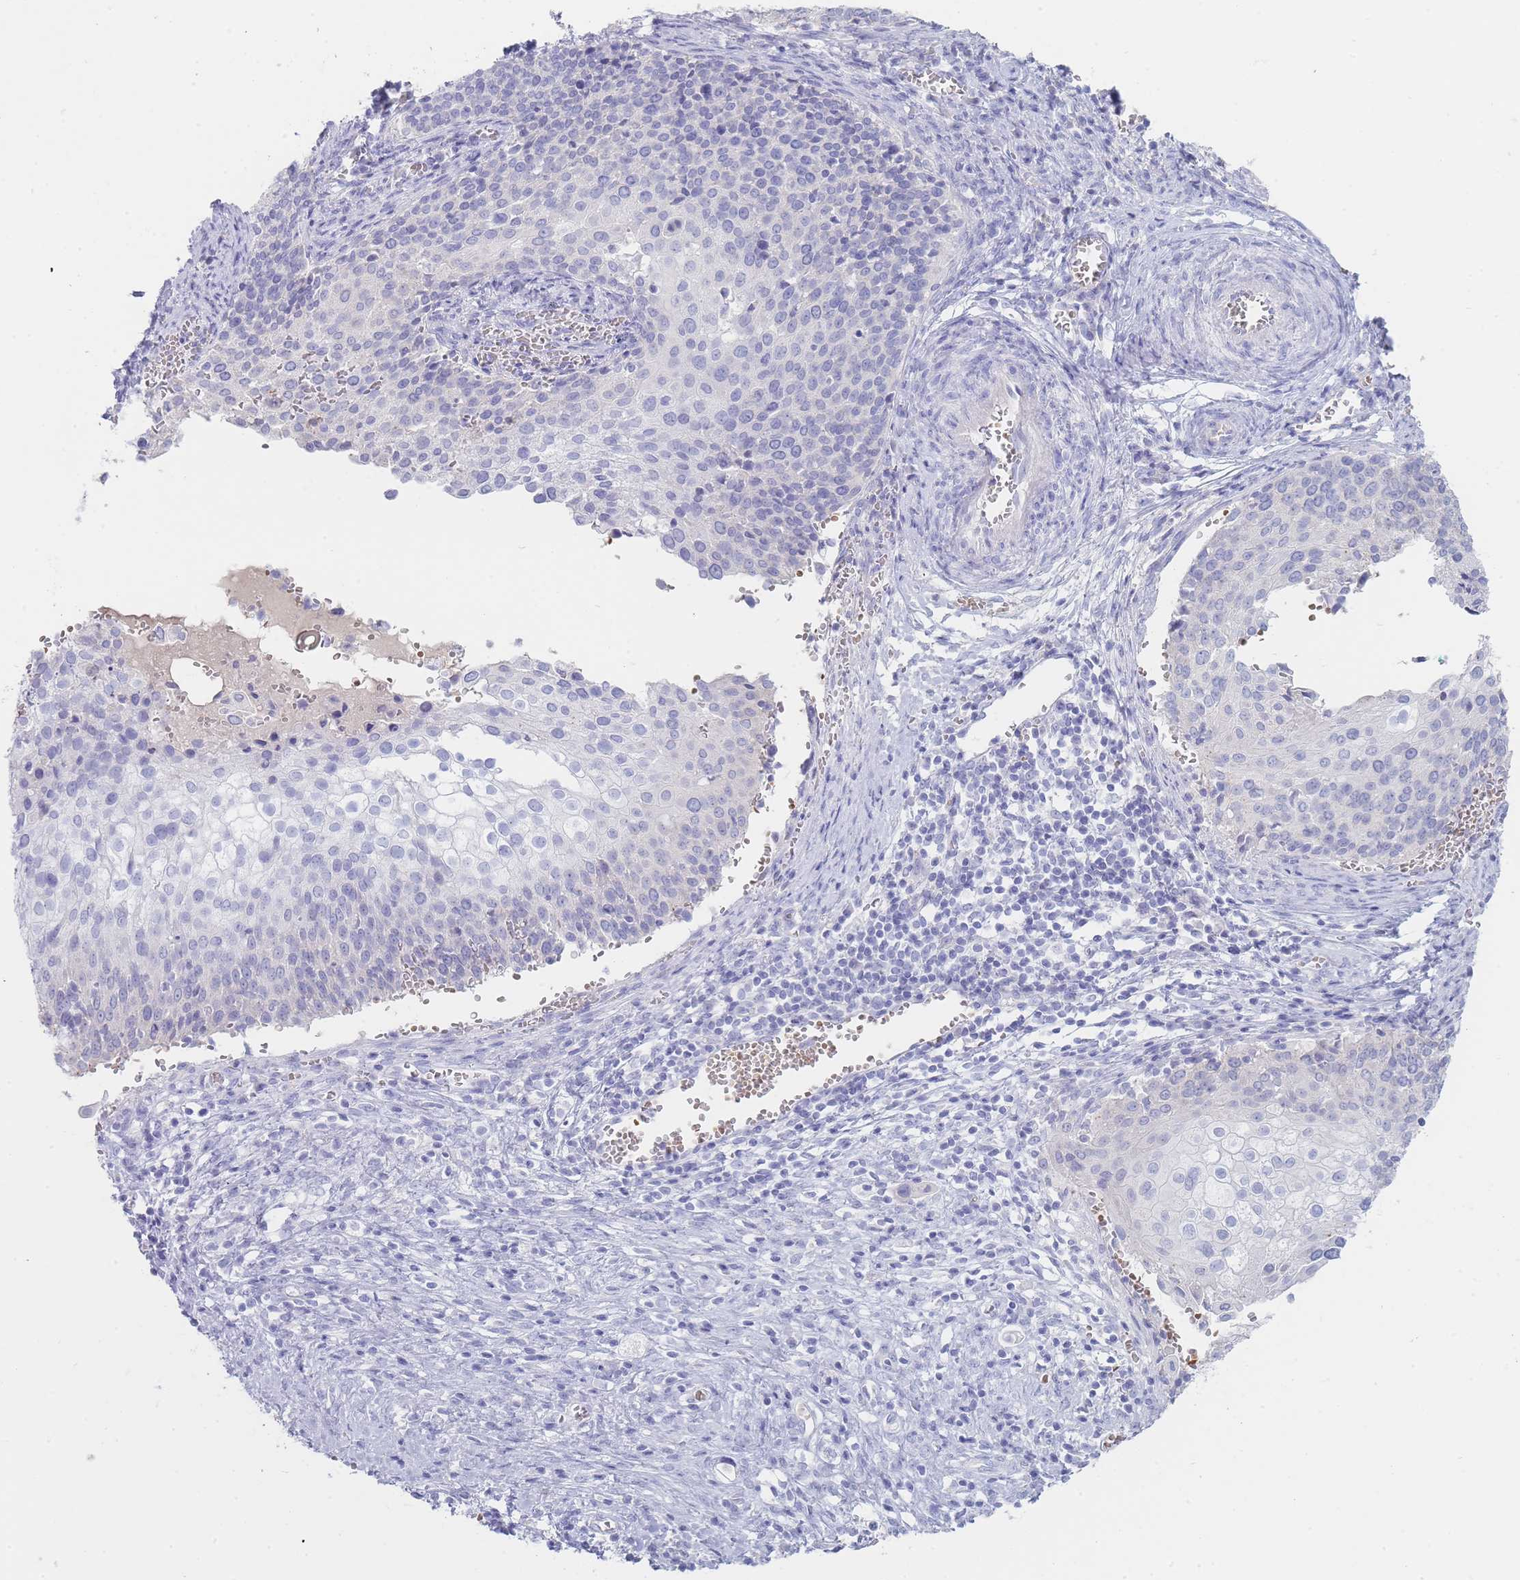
{"staining": {"intensity": "negative", "quantity": "none", "location": "none"}, "tissue": "cervical cancer", "cell_type": "Tumor cells", "image_type": "cancer", "snomed": [{"axis": "morphology", "description": "Squamous cell carcinoma, NOS"}, {"axis": "topography", "description": "Cervix"}], "caption": "The image exhibits no significant positivity in tumor cells of cervical cancer.", "gene": "HBG2", "patient": {"sex": "female", "age": 44}}